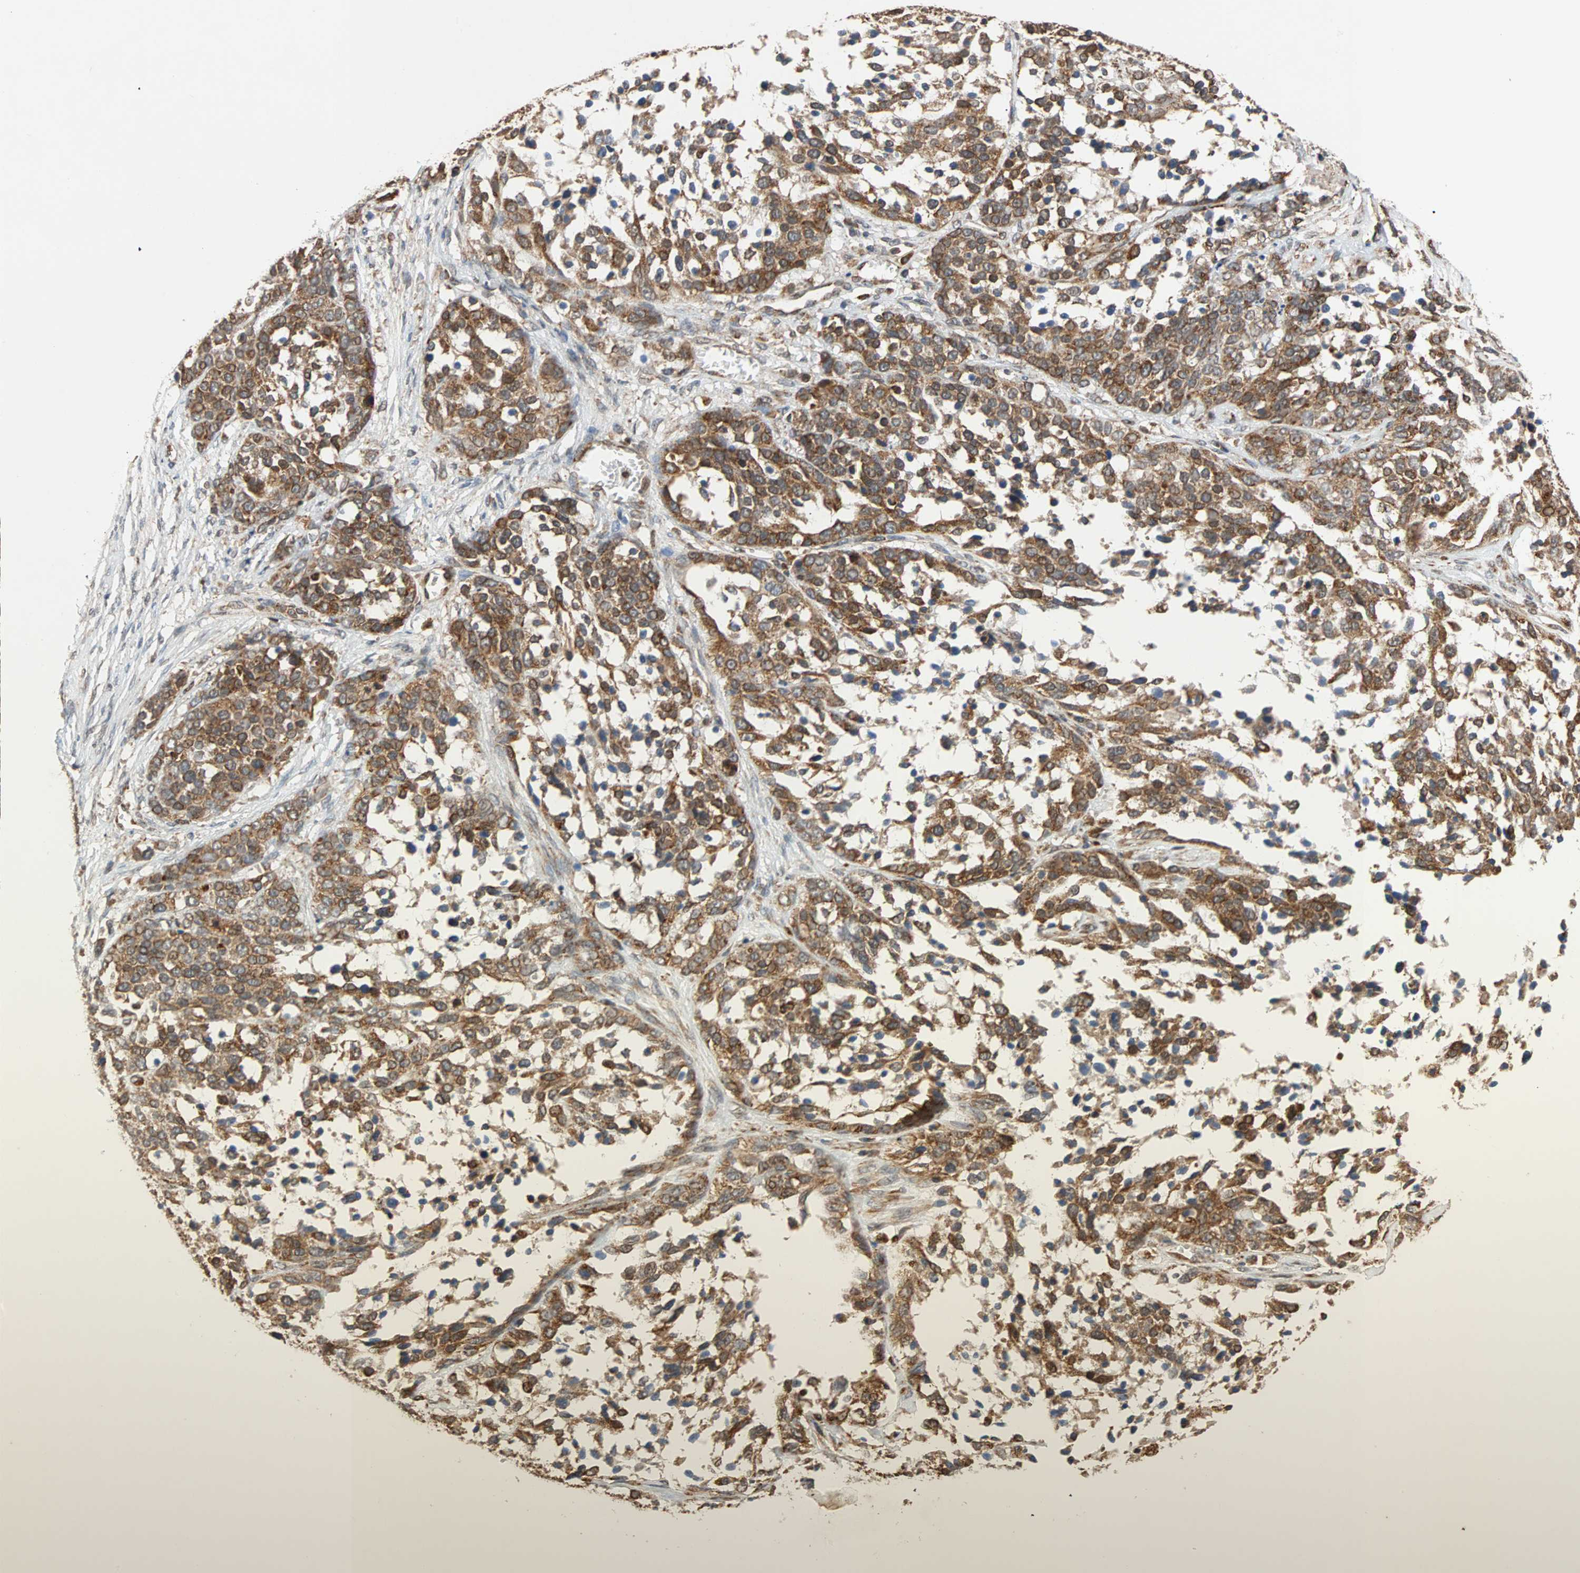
{"staining": {"intensity": "moderate", "quantity": ">75%", "location": "cytoplasmic/membranous"}, "tissue": "ovarian cancer", "cell_type": "Tumor cells", "image_type": "cancer", "snomed": [{"axis": "morphology", "description": "Cystadenocarcinoma, serous, NOS"}, {"axis": "topography", "description": "Ovary"}], "caption": "Immunohistochemical staining of ovarian serous cystadenocarcinoma reveals medium levels of moderate cytoplasmic/membranous protein staining in approximately >75% of tumor cells.", "gene": "AUP1", "patient": {"sex": "female", "age": 44}}